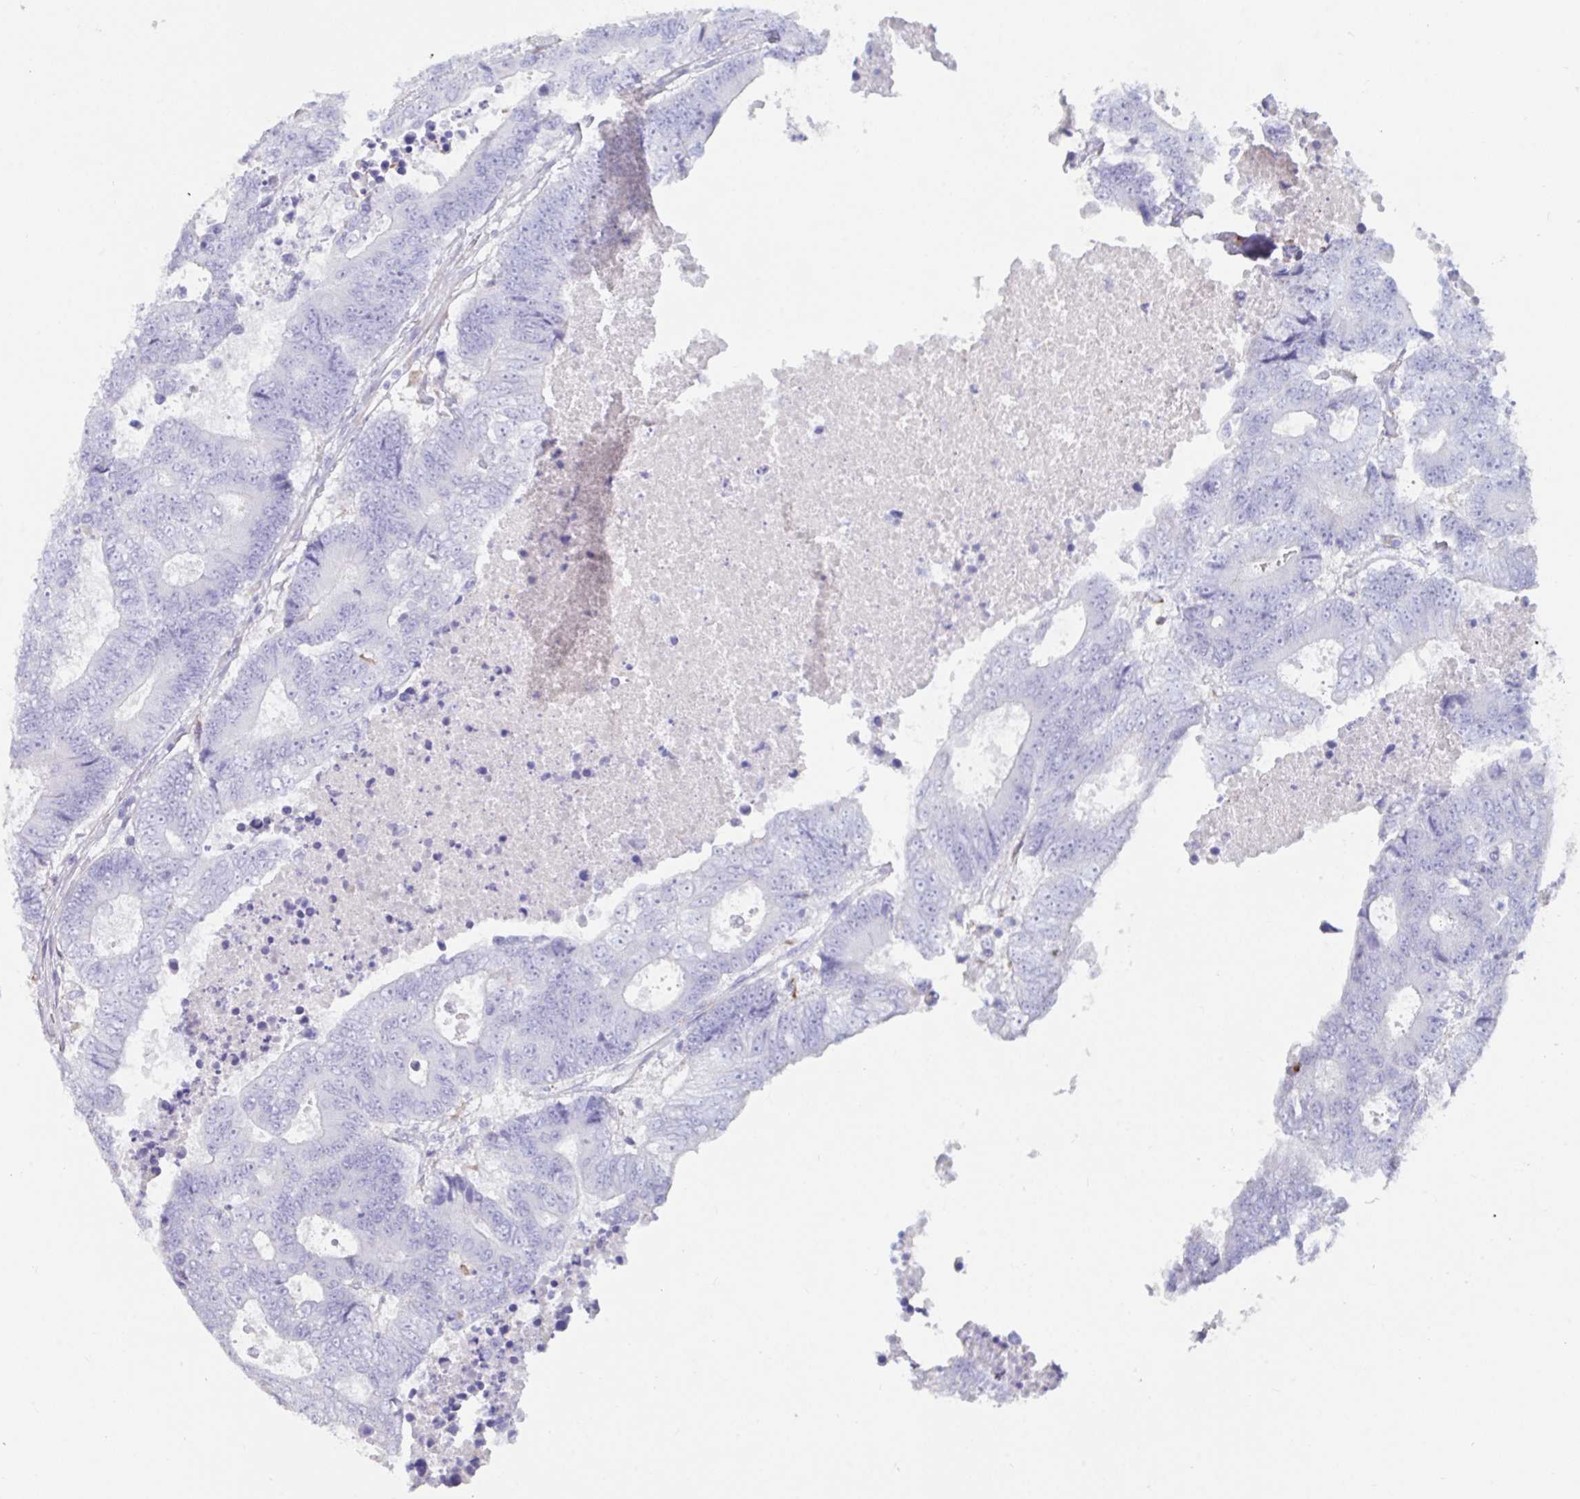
{"staining": {"intensity": "negative", "quantity": "none", "location": "none"}, "tissue": "colorectal cancer", "cell_type": "Tumor cells", "image_type": "cancer", "snomed": [{"axis": "morphology", "description": "Adenocarcinoma, NOS"}, {"axis": "topography", "description": "Colon"}], "caption": "Tumor cells show no significant protein positivity in colorectal cancer (adenocarcinoma).", "gene": "TNNC1", "patient": {"sex": "female", "age": 48}}